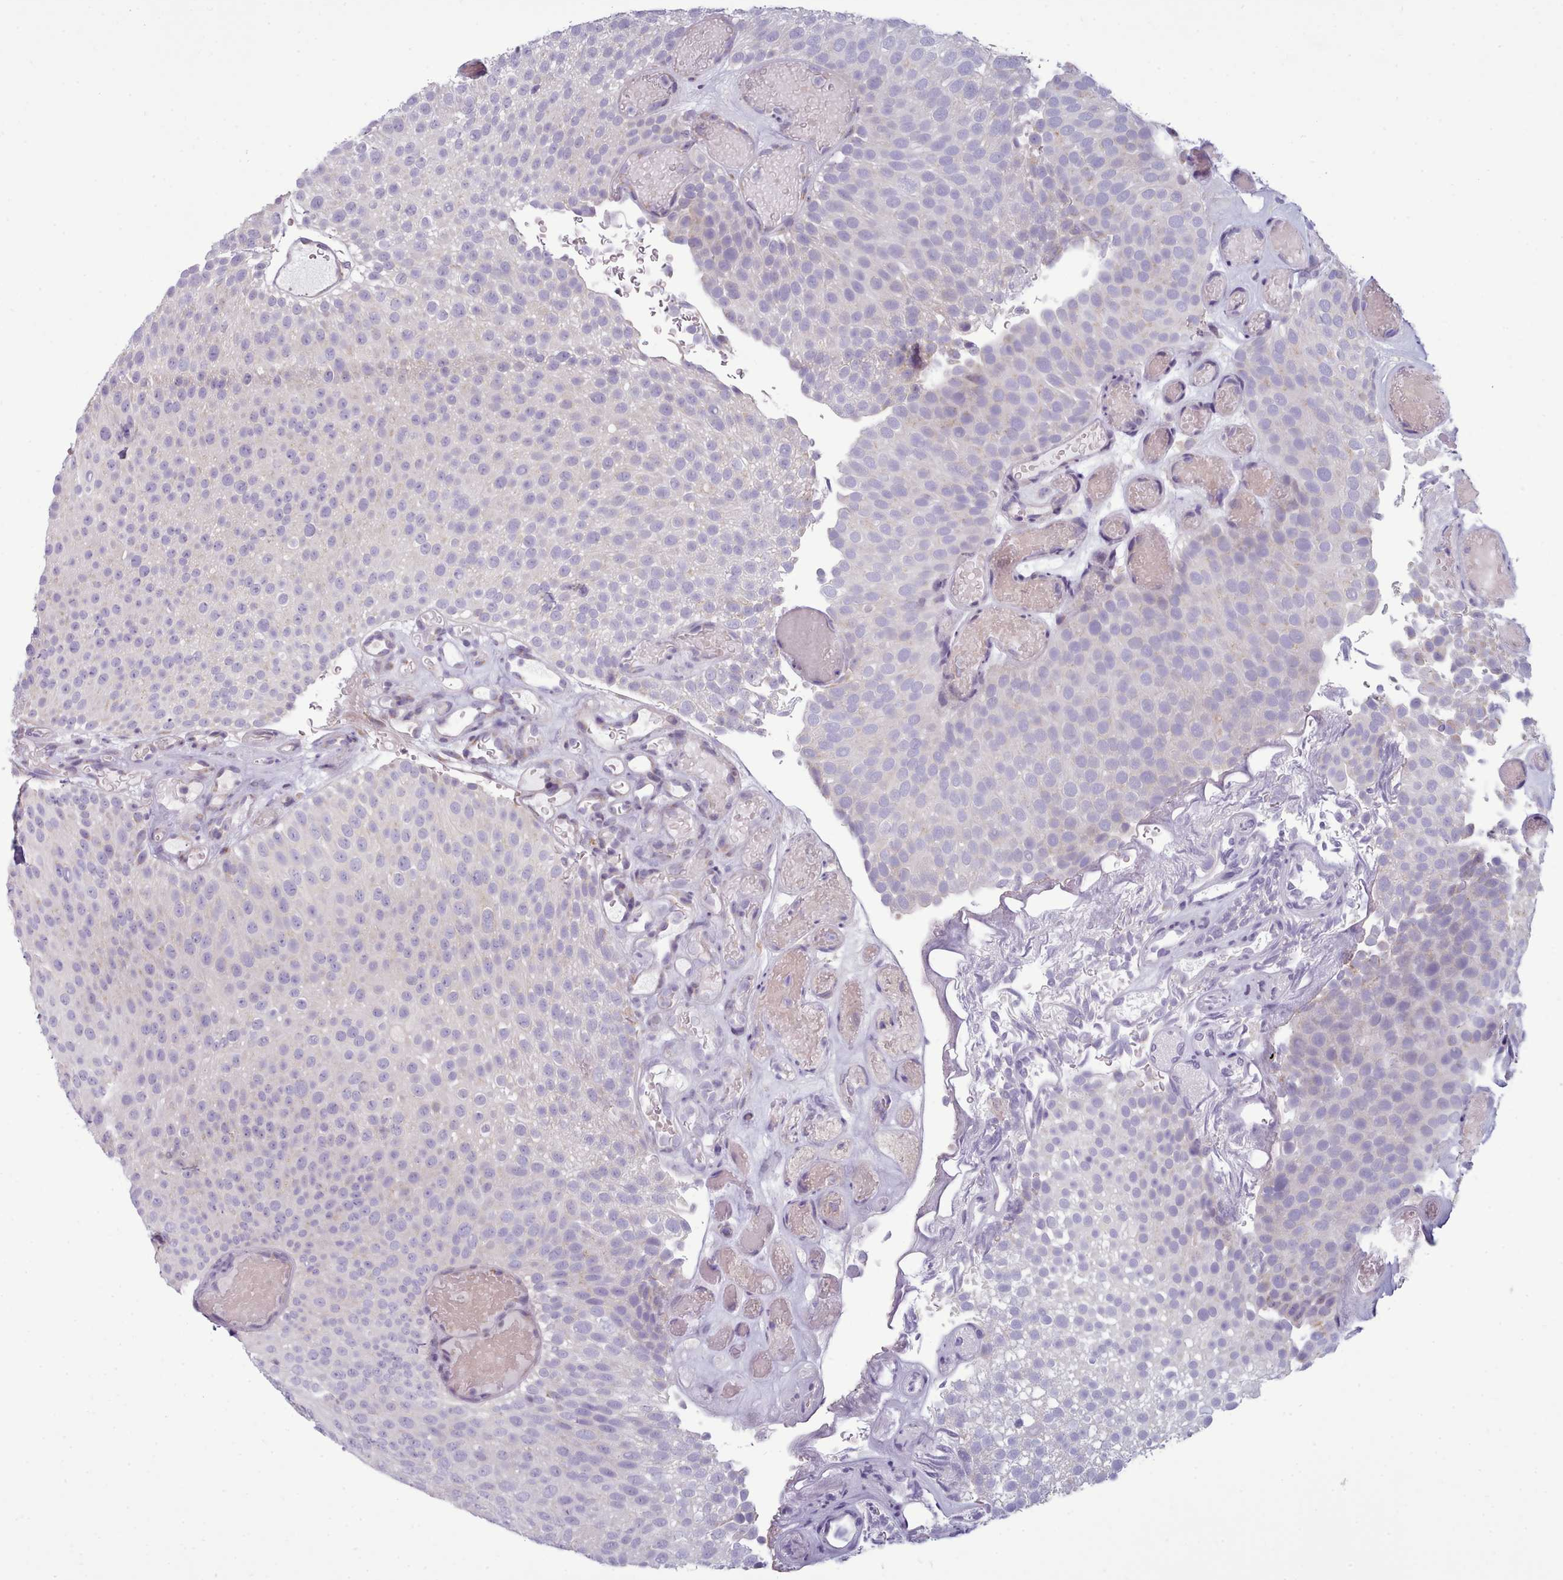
{"staining": {"intensity": "negative", "quantity": "none", "location": "none"}, "tissue": "urothelial cancer", "cell_type": "Tumor cells", "image_type": "cancer", "snomed": [{"axis": "morphology", "description": "Urothelial carcinoma, Low grade"}, {"axis": "topography", "description": "Urinary bladder"}], "caption": "This is an immunohistochemistry (IHC) image of urothelial cancer. There is no staining in tumor cells.", "gene": "MYRFL", "patient": {"sex": "male", "age": 78}}